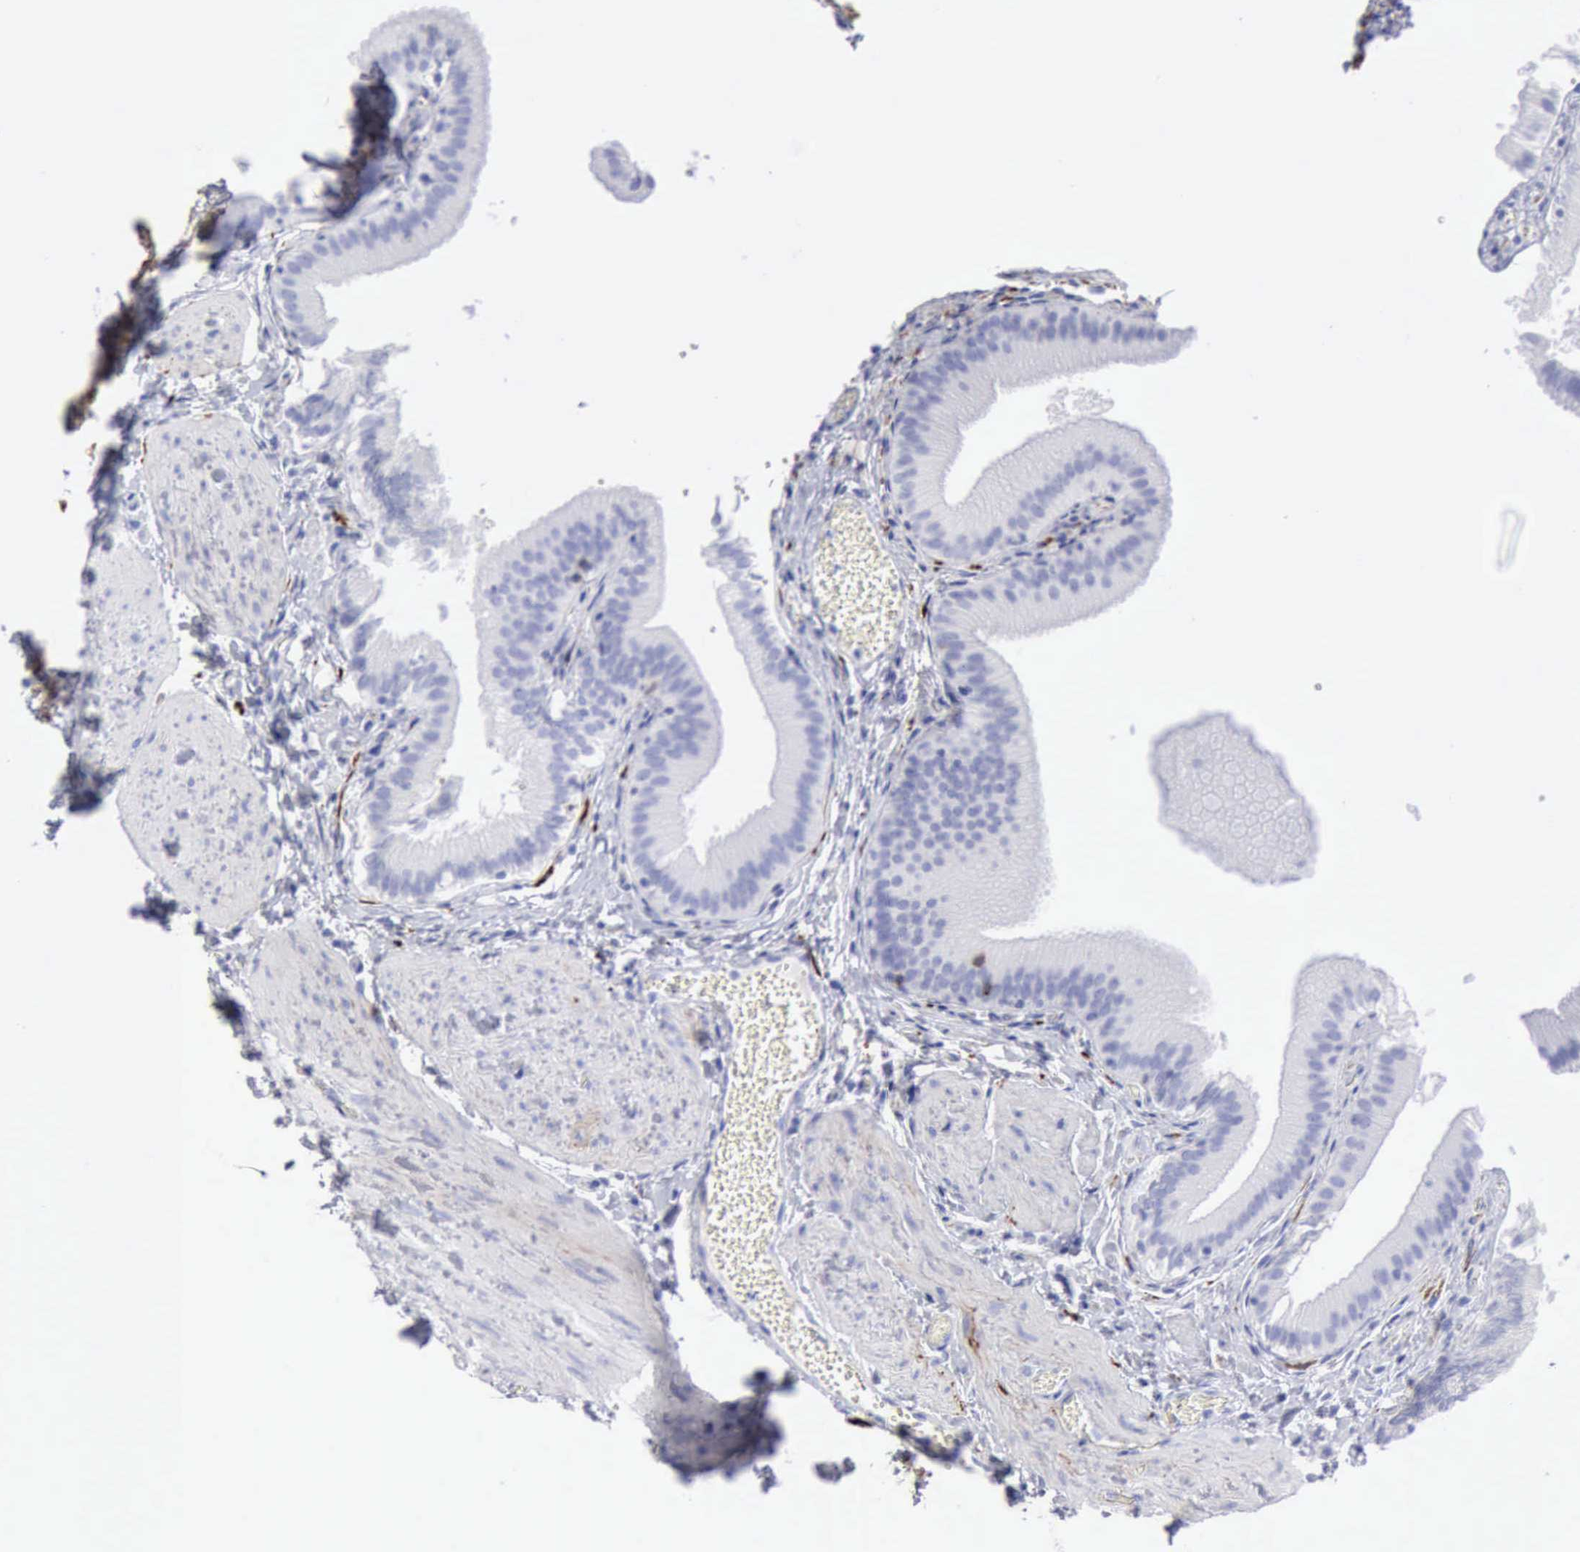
{"staining": {"intensity": "negative", "quantity": "none", "location": "none"}, "tissue": "gallbladder", "cell_type": "Glandular cells", "image_type": "normal", "snomed": [{"axis": "morphology", "description": "Normal tissue, NOS"}, {"axis": "topography", "description": "Gallbladder"}], "caption": "High power microscopy photomicrograph of an immunohistochemistry (IHC) photomicrograph of unremarkable gallbladder, revealing no significant staining in glandular cells.", "gene": "NCAM1", "patient": {"sex": "female", "age": 24}}